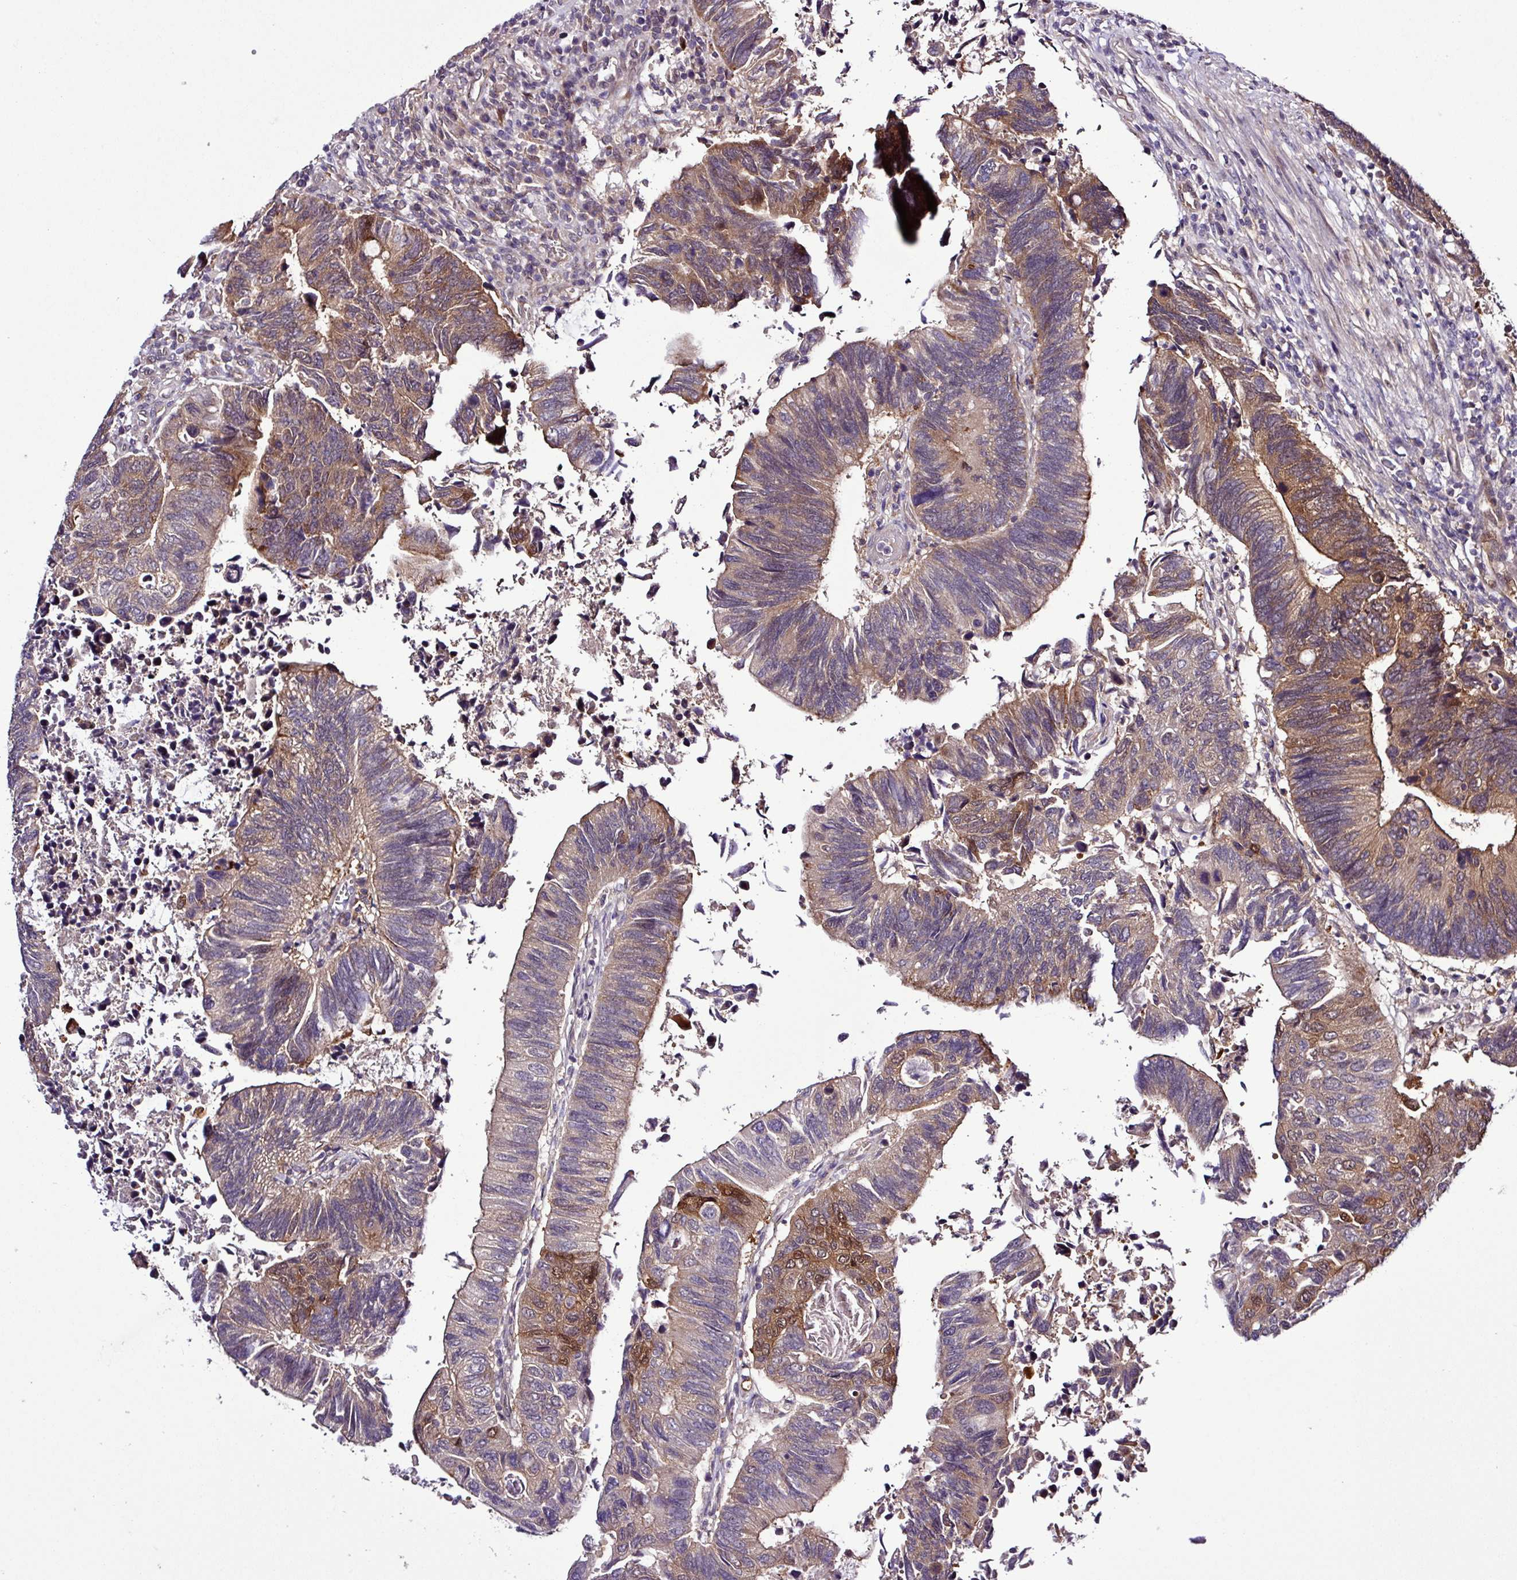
{"staining": {"intensity": "moderate", "quantity": ">75%", "location": "cytoplasmic/membranous"}, "tissue": "colorectal cancer", "cell_type": "Tumor cells", "image_type": "cancer", "snomed": [{"axis": "morphology", "description": "Adenocarcinoma, NOS"}, {"axis": "topography", "description": "Colon"}], "caption": "Colorectal cancer (adenocarcinoma) tissue displays moderate cytoplasmic/membranous expression in approximately >75% of tumor cells (brown staining indicates protein expression, while blue staining denotes nuclei).", "gene": "CARHSP1", "patient": {"sex": "male", "age": 87}}